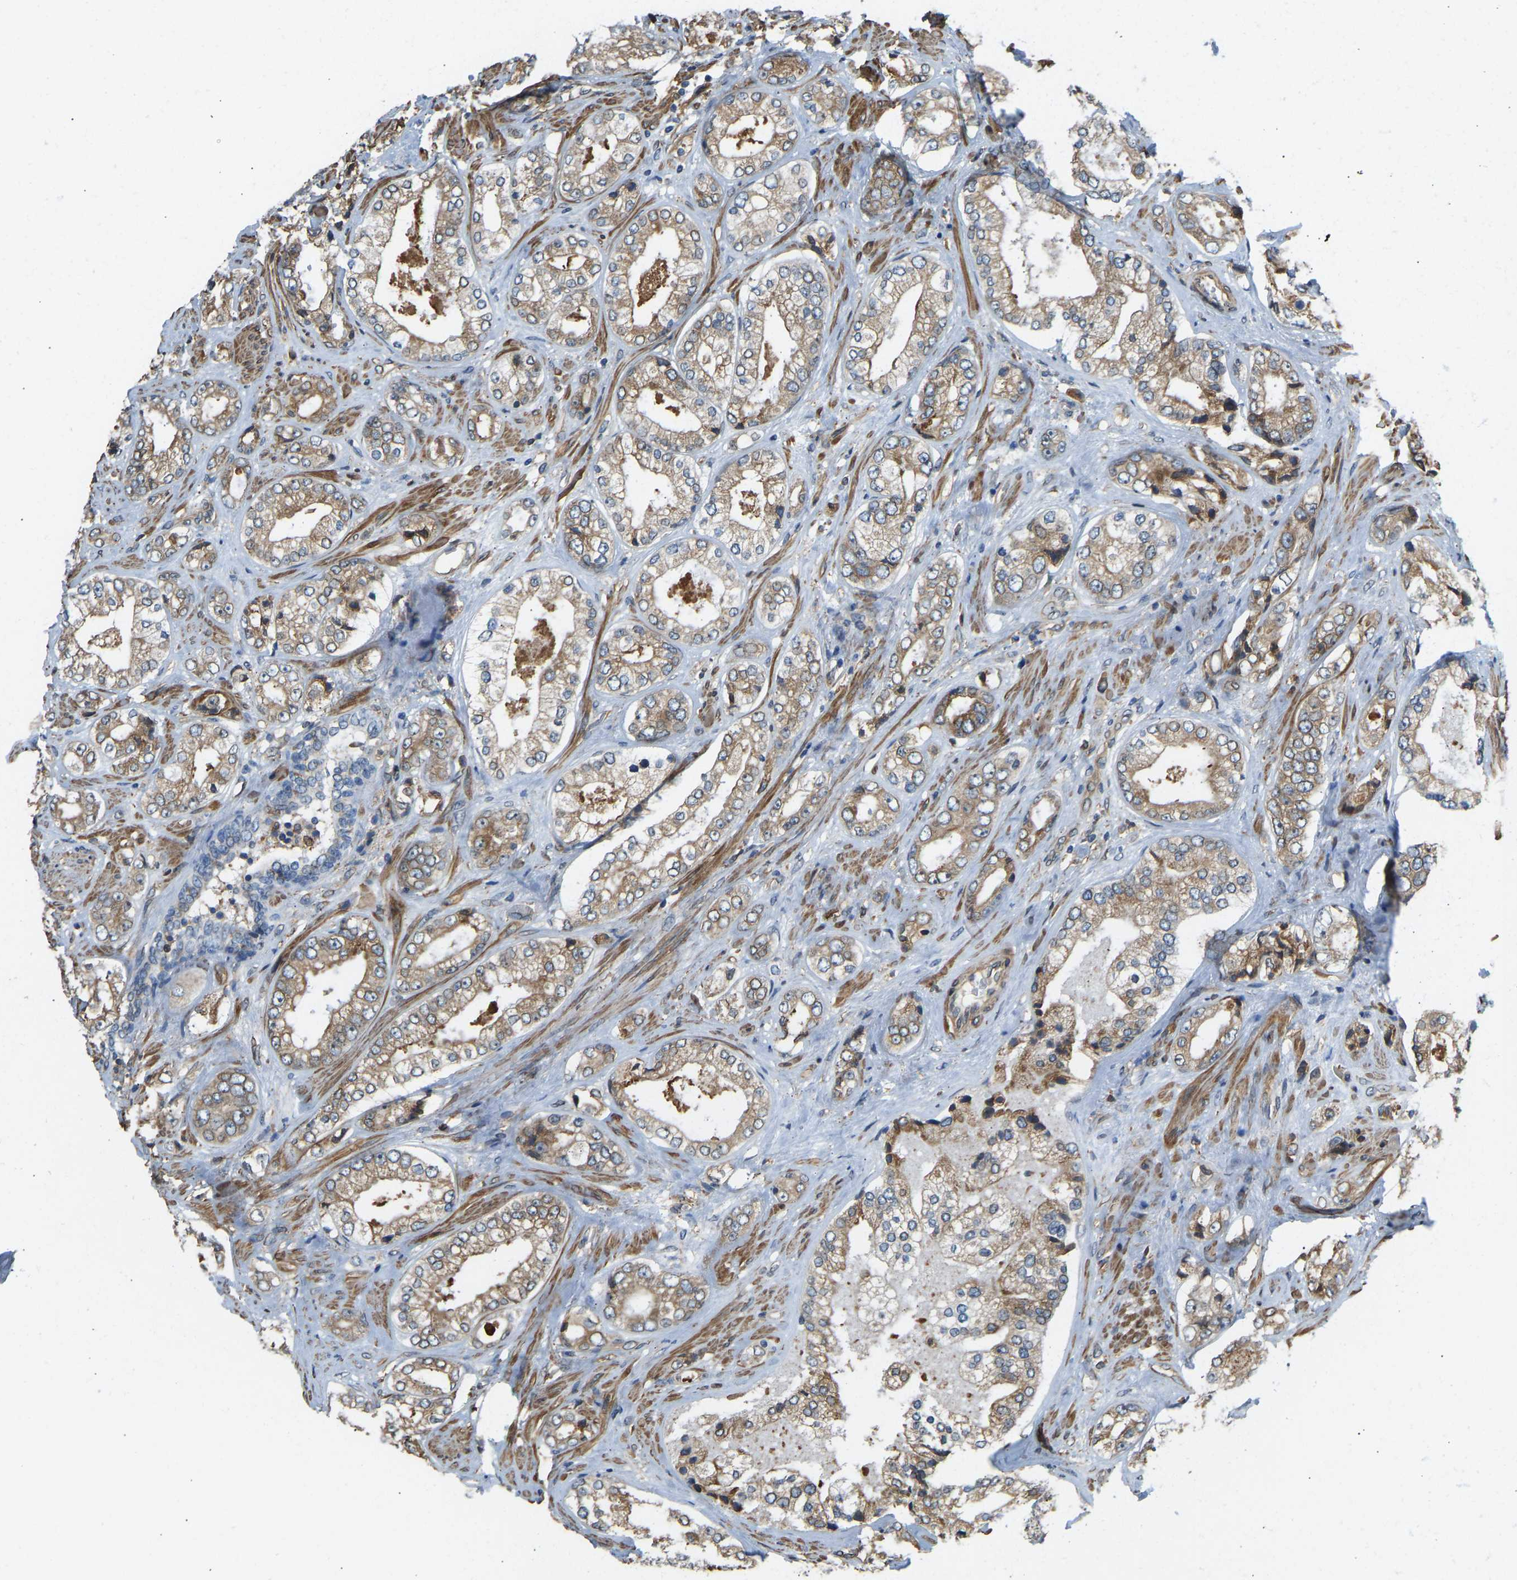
{"staining": {"intensity": "moderate", "quantity": "25%-75%", "location": "cytoplasmic/membranous"}, "tissue": "prostate cancer", "cell_type": "Tumor cells", "image_type": "cancer", "snomed": [{"axis": "morphology", "description": "Adenocarcinoma, High grade"}, {"axis": "topography", "description": "Prostate"}], "caption": "Immunohistochemical staining of prostate cancer (adenocarcinoma (high-grade)) reveals medium levels of moderate cytoplasmic/membranous staining in approximately 25%-75% of tumor cells.", "gene": "OS9", "patient": {"sex": "male", "age": 61}}